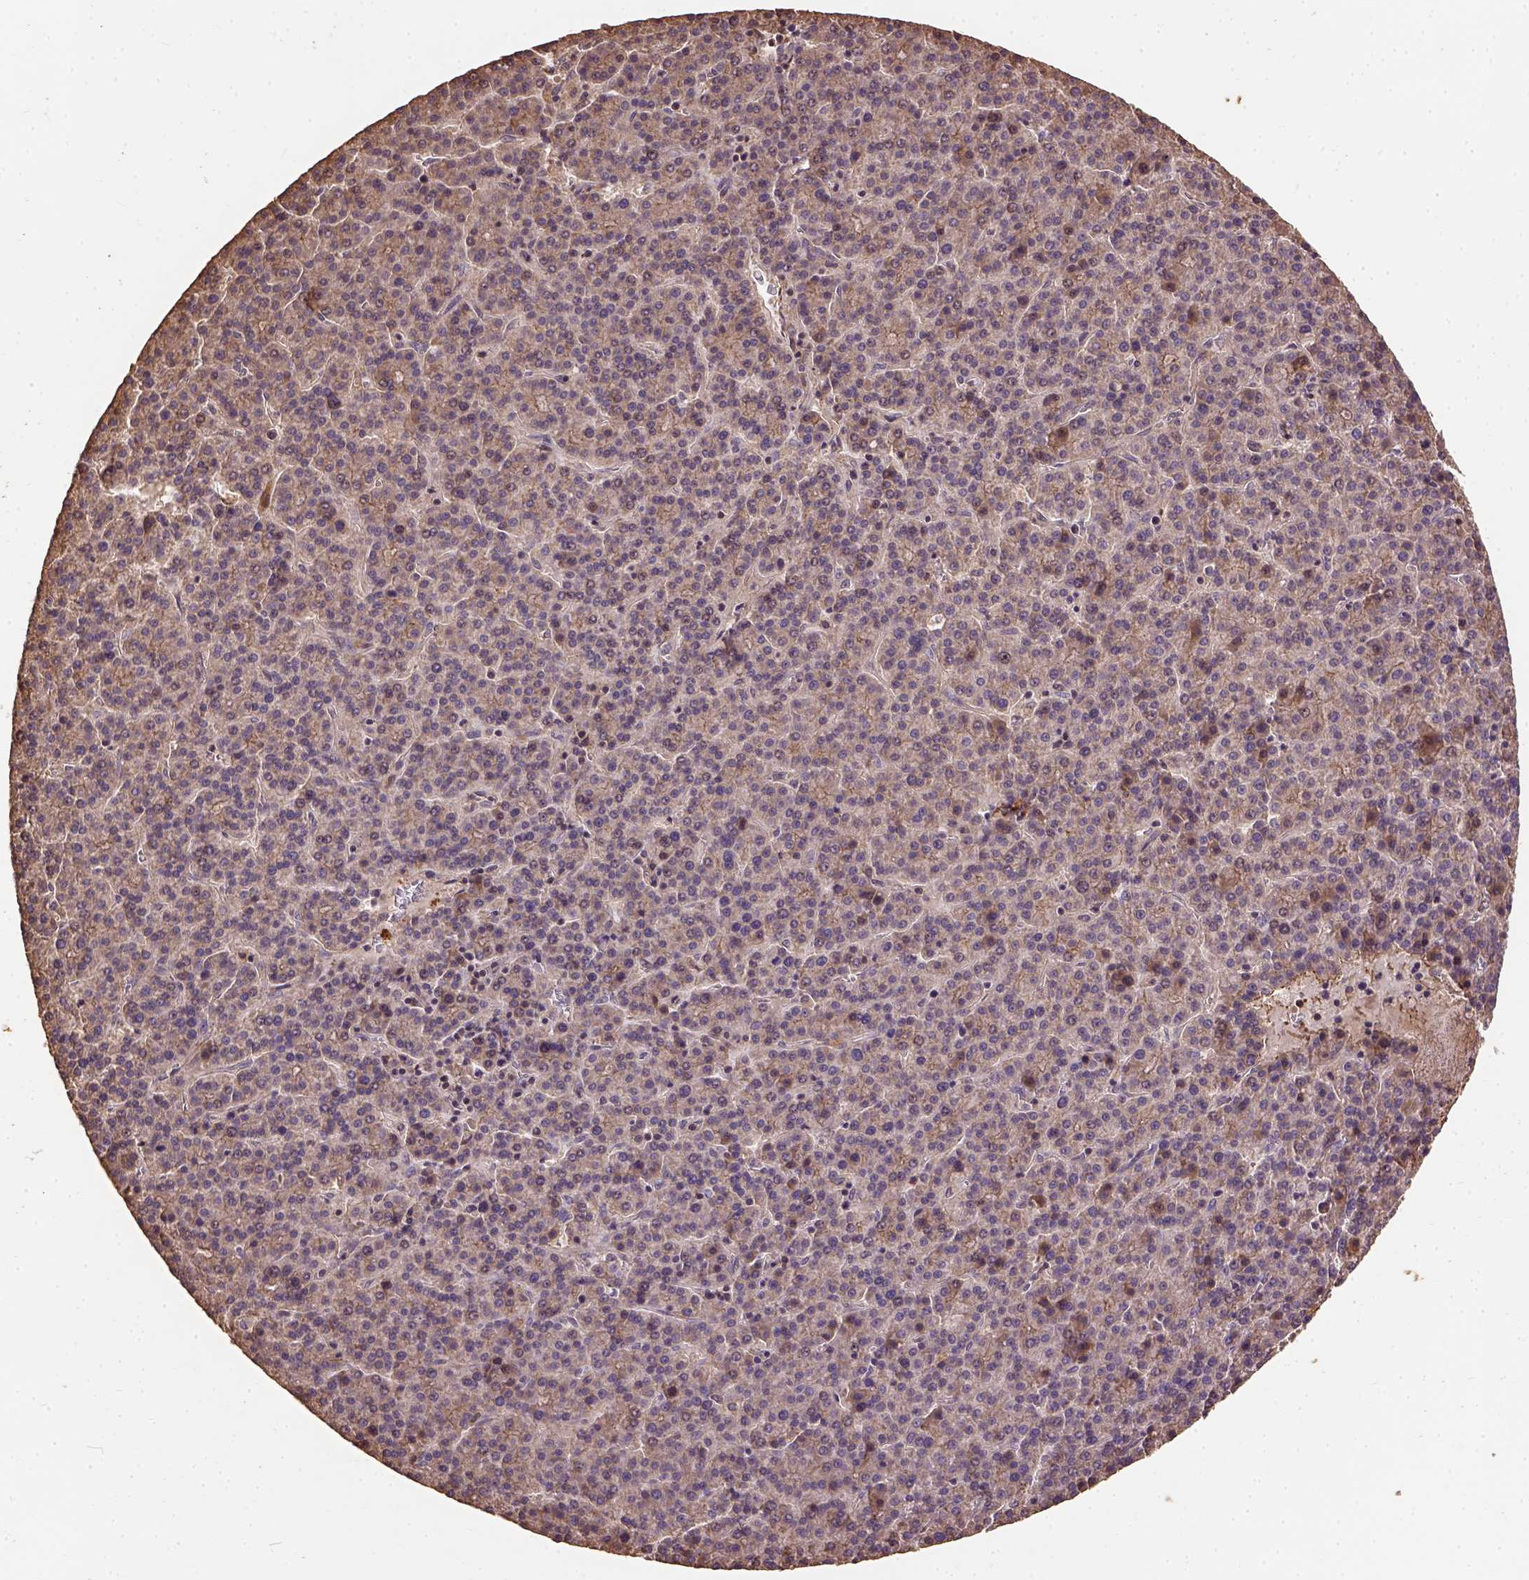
{"staining": {"intensity": "moderate", "quantity": "<25%", "location": "cytoplasmic/membranous"}, "tissue": "liver cancer", "cell_type": "Tumor cells", "image_type": "cancer", "snomed": [{"axis": "morphology", "description": "Carcinoma, Hepatocellular, NOS"}, {"axis": "topography", "description": "Liver"}], "caption": "Human liver hepatocellular carcinoma stained for a protein (brown) exhibits moderate cytoplasmic/membranous positive staining in approximately <25% of tumor cells.", "gene": "ATP1B3", "patient": {"sex": "female", "age": 58}}